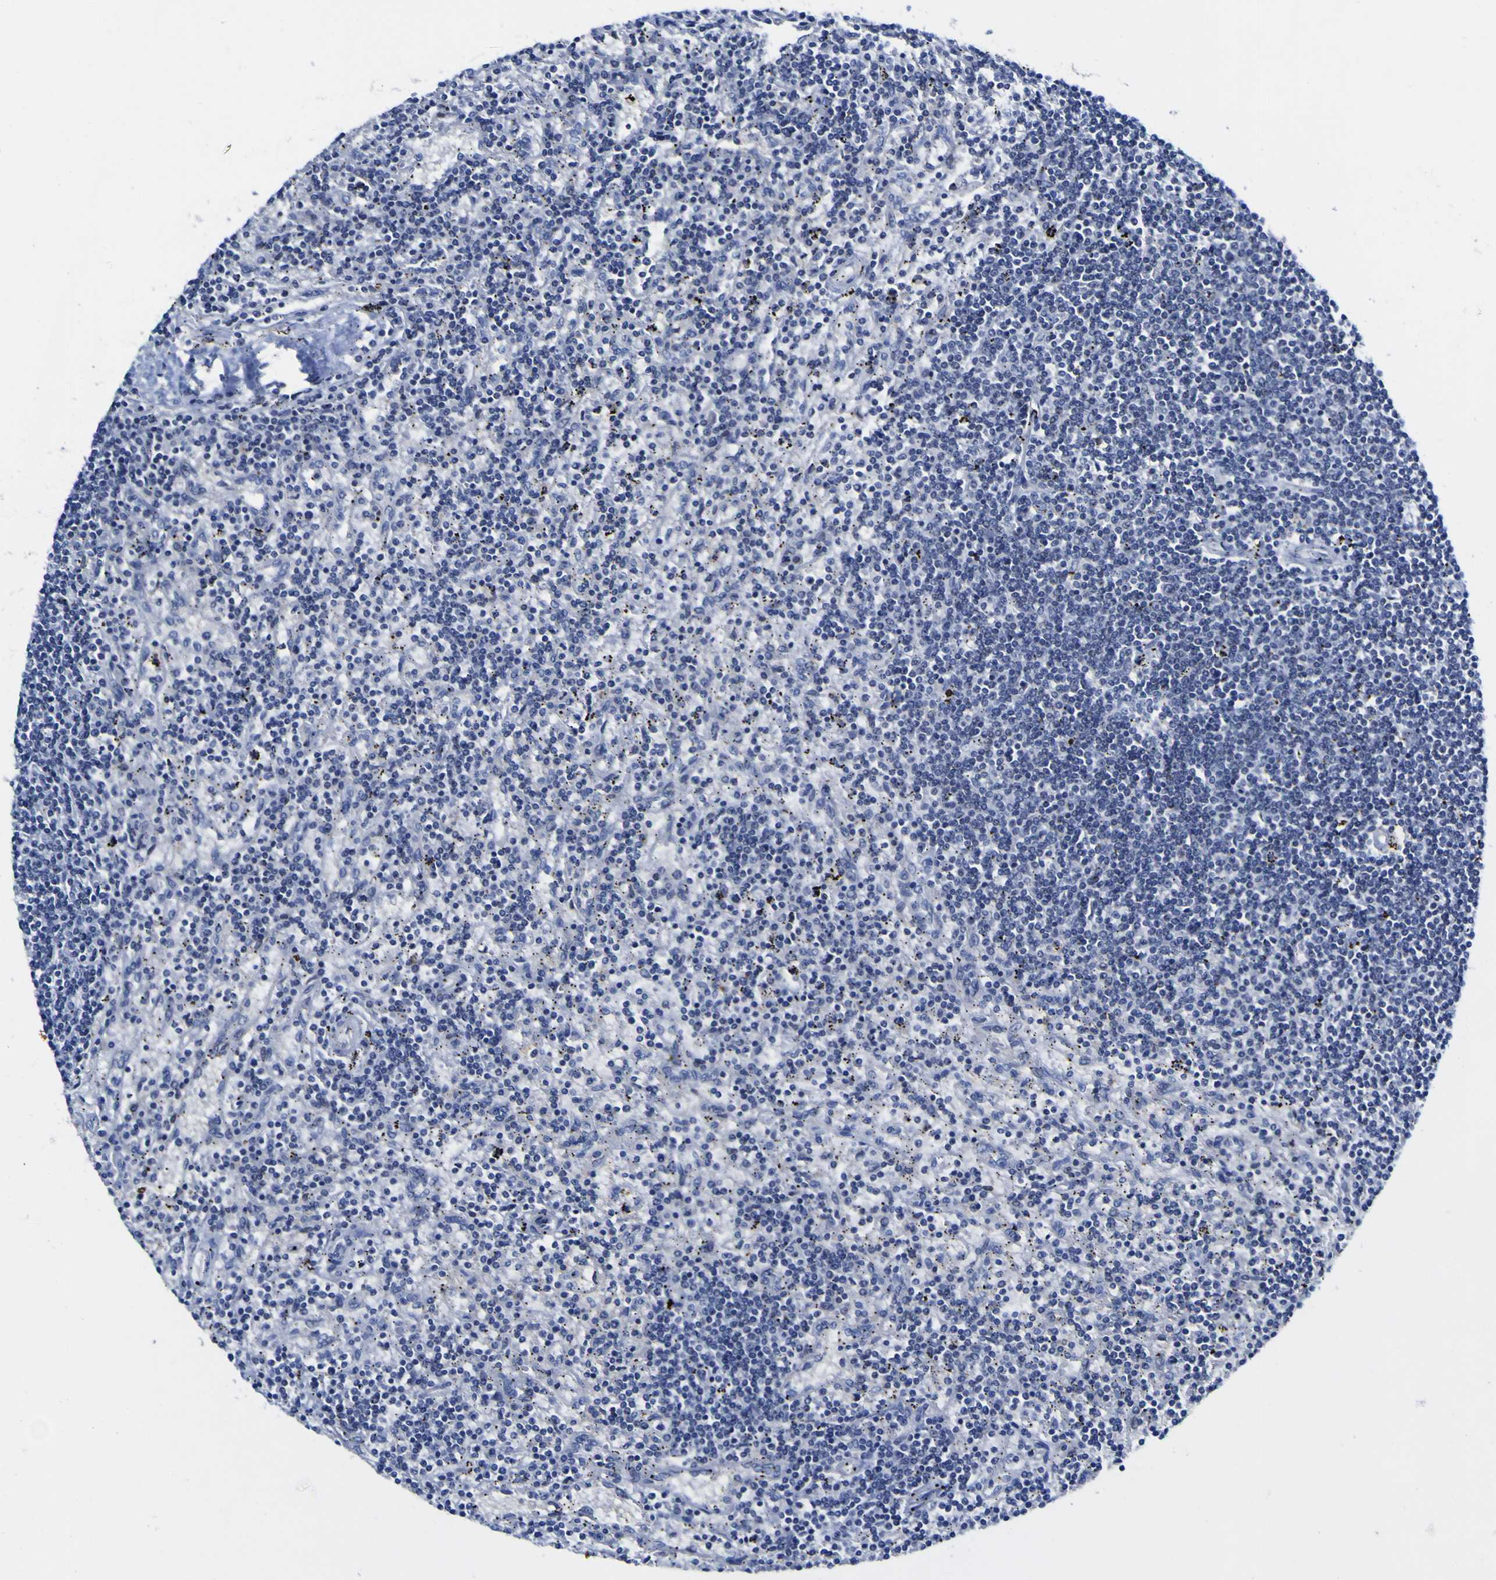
{"staining": {"intensity": "negative", "quantity": "none", "location": "none"}, "tissue": "lymphoma", "cell_type": "Tumor cells", "image_type": "cancer", "snomed": [{"axis": "morphology", "description": "Malignant lymphoma, non-Hodgkin's type, Low grade"}, {"axis": "topography", "description": "Spleen"}], "caption": "Immunohistochemistry (IHC) histopathology image of low-grade malignant lymphoma, non-Hodgkin's type stained for a protein (brown), which shows no positivity in tumor cells.", "gene": "CASP6", "patient": {"sex": "male", "age": 76}}